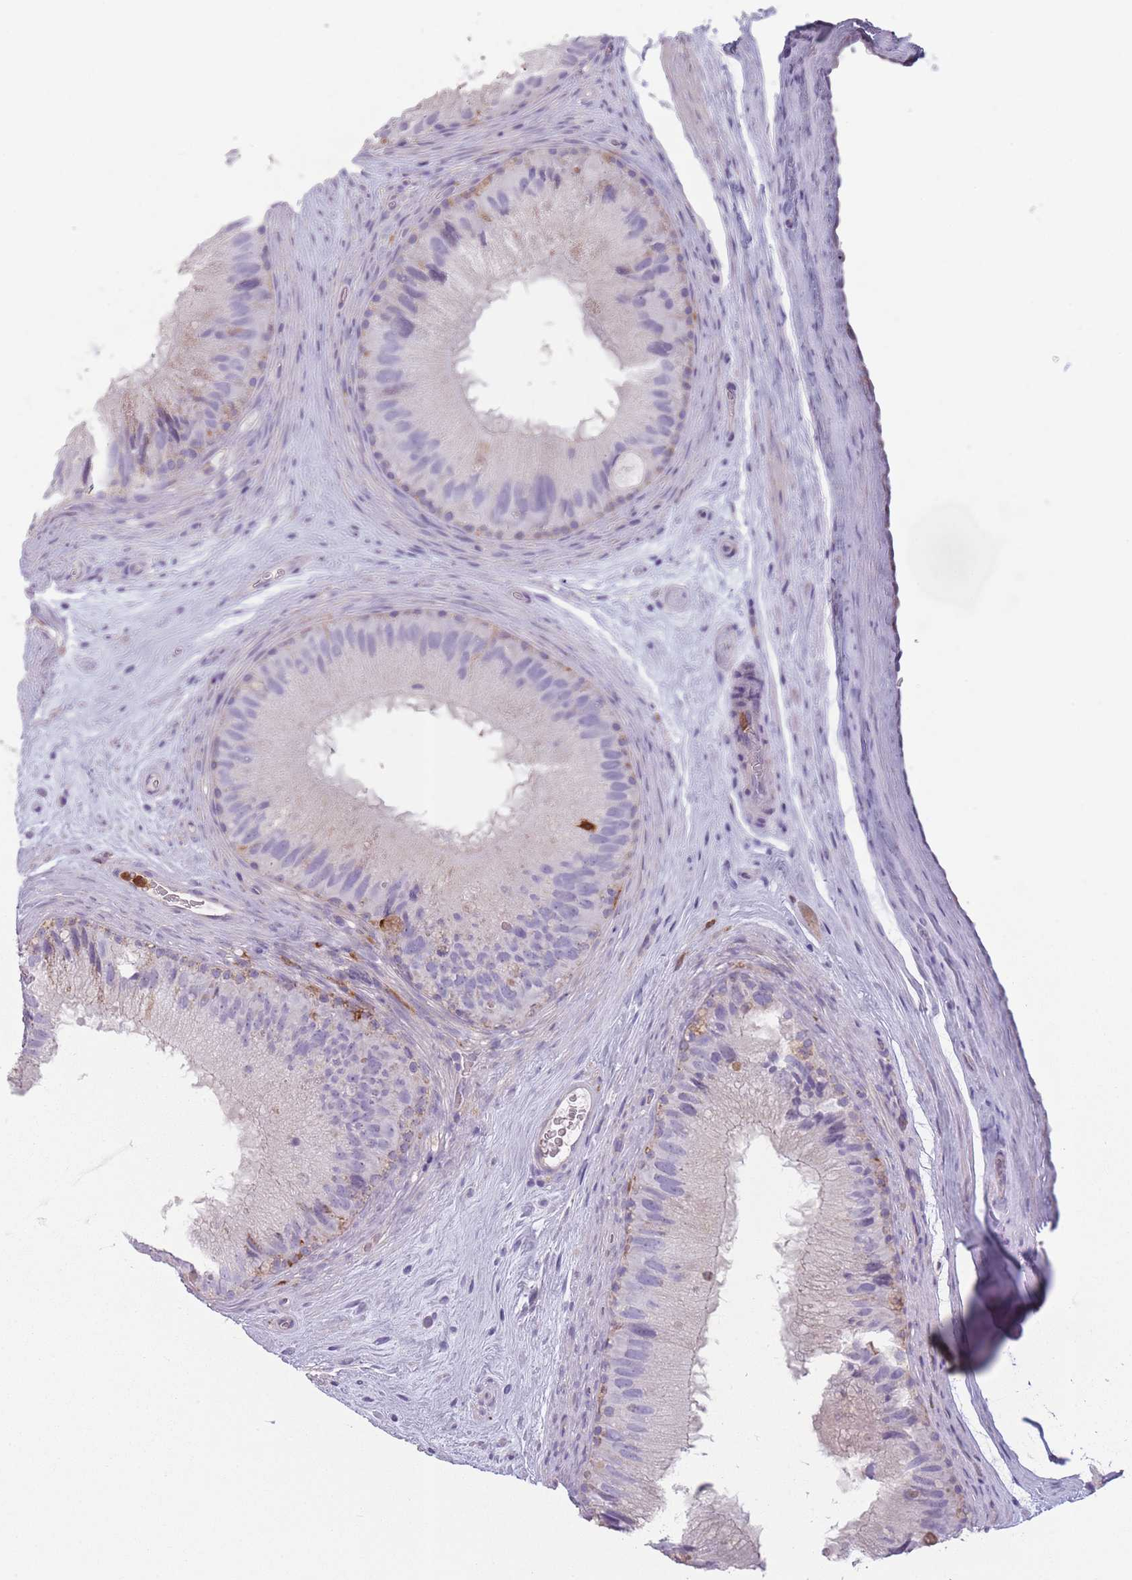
{"staining": {"intensity": "weak", "quantity": "<25%", "location": "cytoplasmic/membranous"}, "tissue": "epididymis", "cell_type": "Glandular cells", "image_type": "normal", "snomed": [{"axis": "morphology", "description": "Normal tissue, NOS"}, {"axis": "topography", "description": "Epididymis"}], "caption": "The micrograph reveals no significant expression in glandular cells of epididymis.", "gene": "PRAM1", "patient": {"sex": "male", "age": 50}}